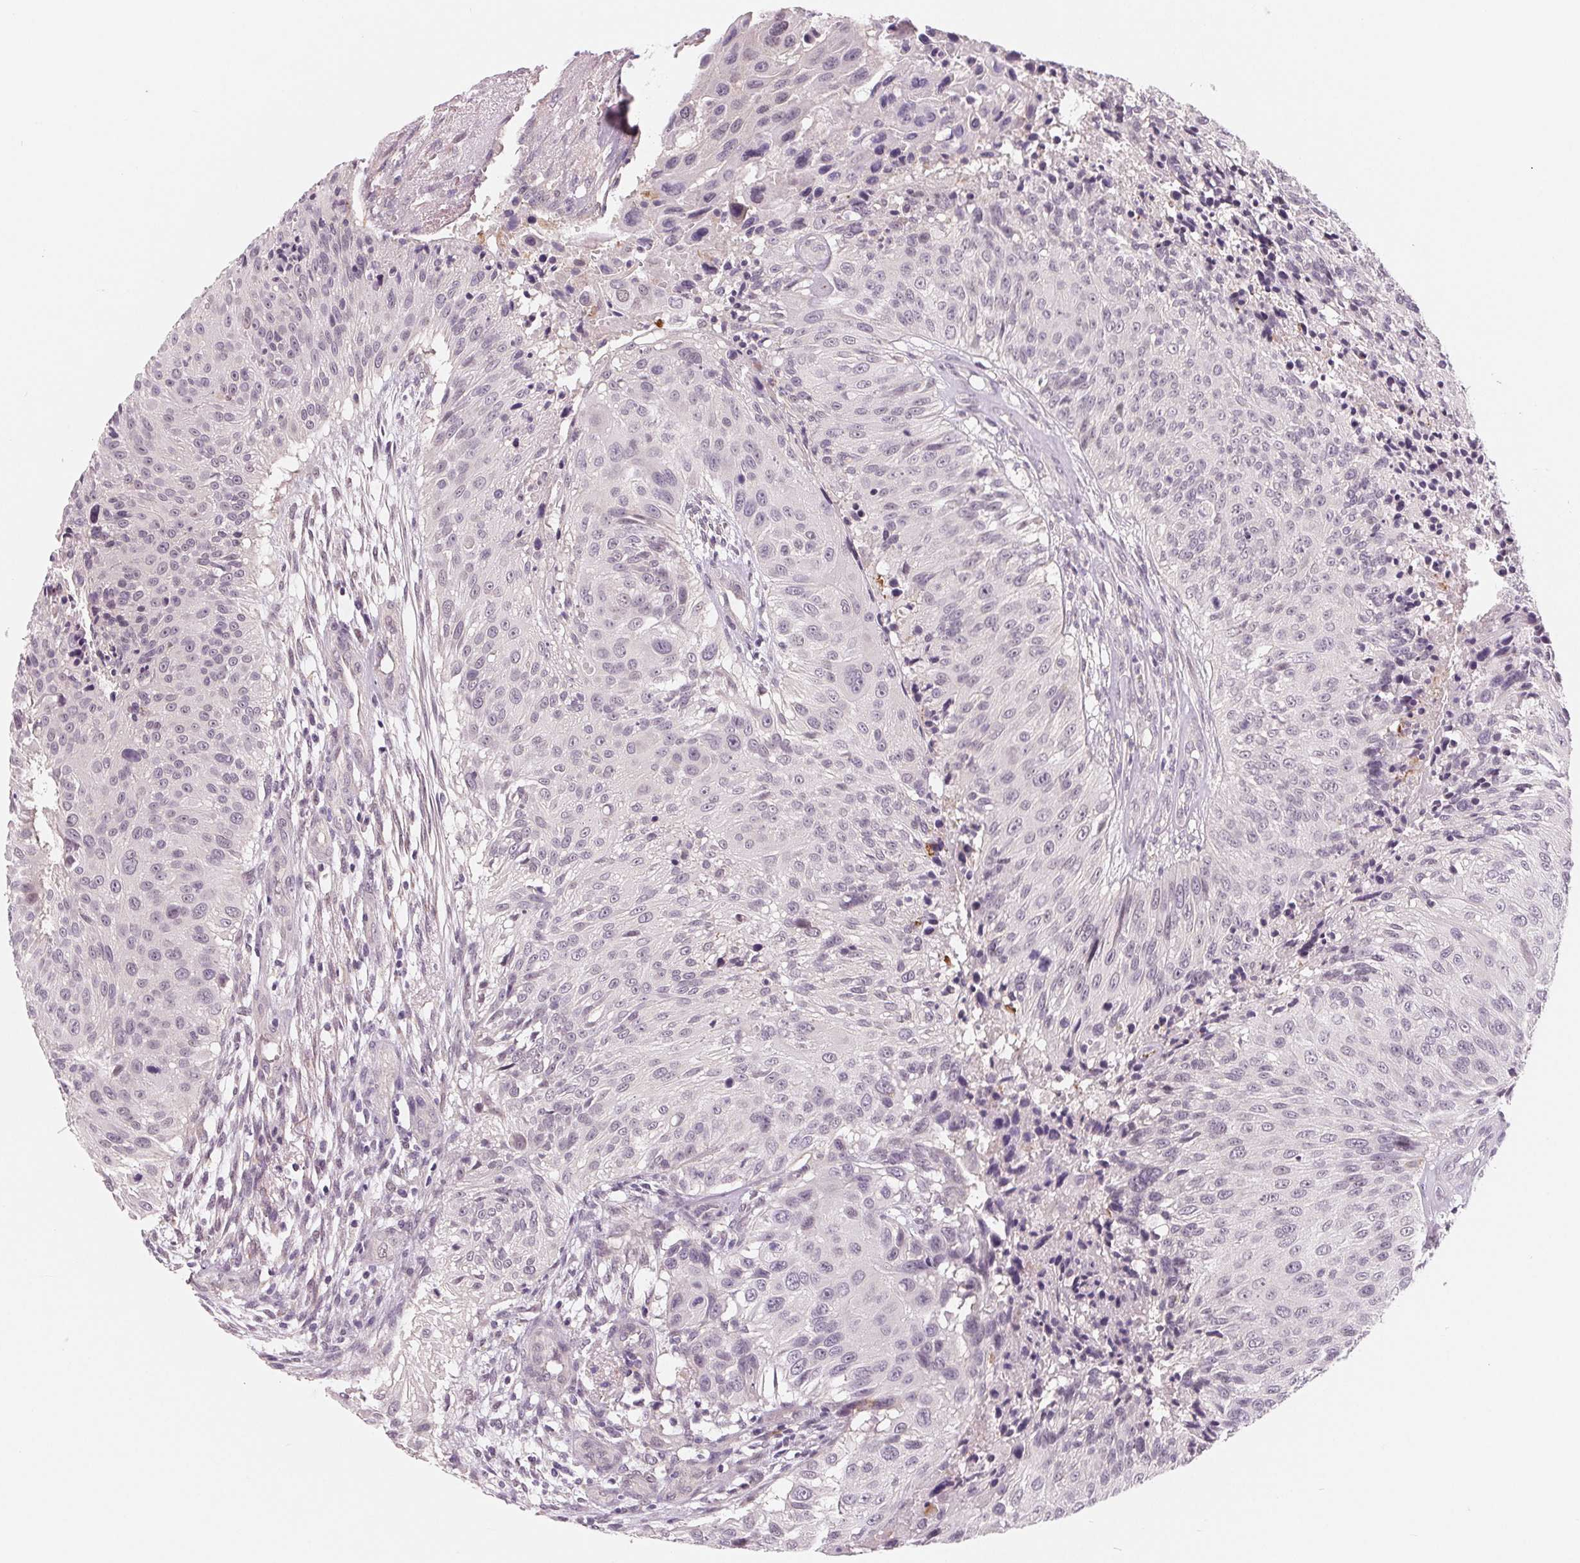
{"staining": {"intensity": "negative", "quantity": "none", "location": "none"}, "tissue": "urothelial cancer", "cell_type": "Tumor cells", "image_type": "cancer", "snomed": [{"axis": "morphology", "description": "Urothelial carcinoma, NOS"}, {"axis": "topography", "description": "Urinary bladder"}], "caption": "High magnification brightfield microscopy of urothelial cancer stained with DAB (brown) and counterstained with hematoxylin (blue): tumor cells show no significant staining.", "gene": "CFC1", "patient": {"sex": "male", "age": 55}}